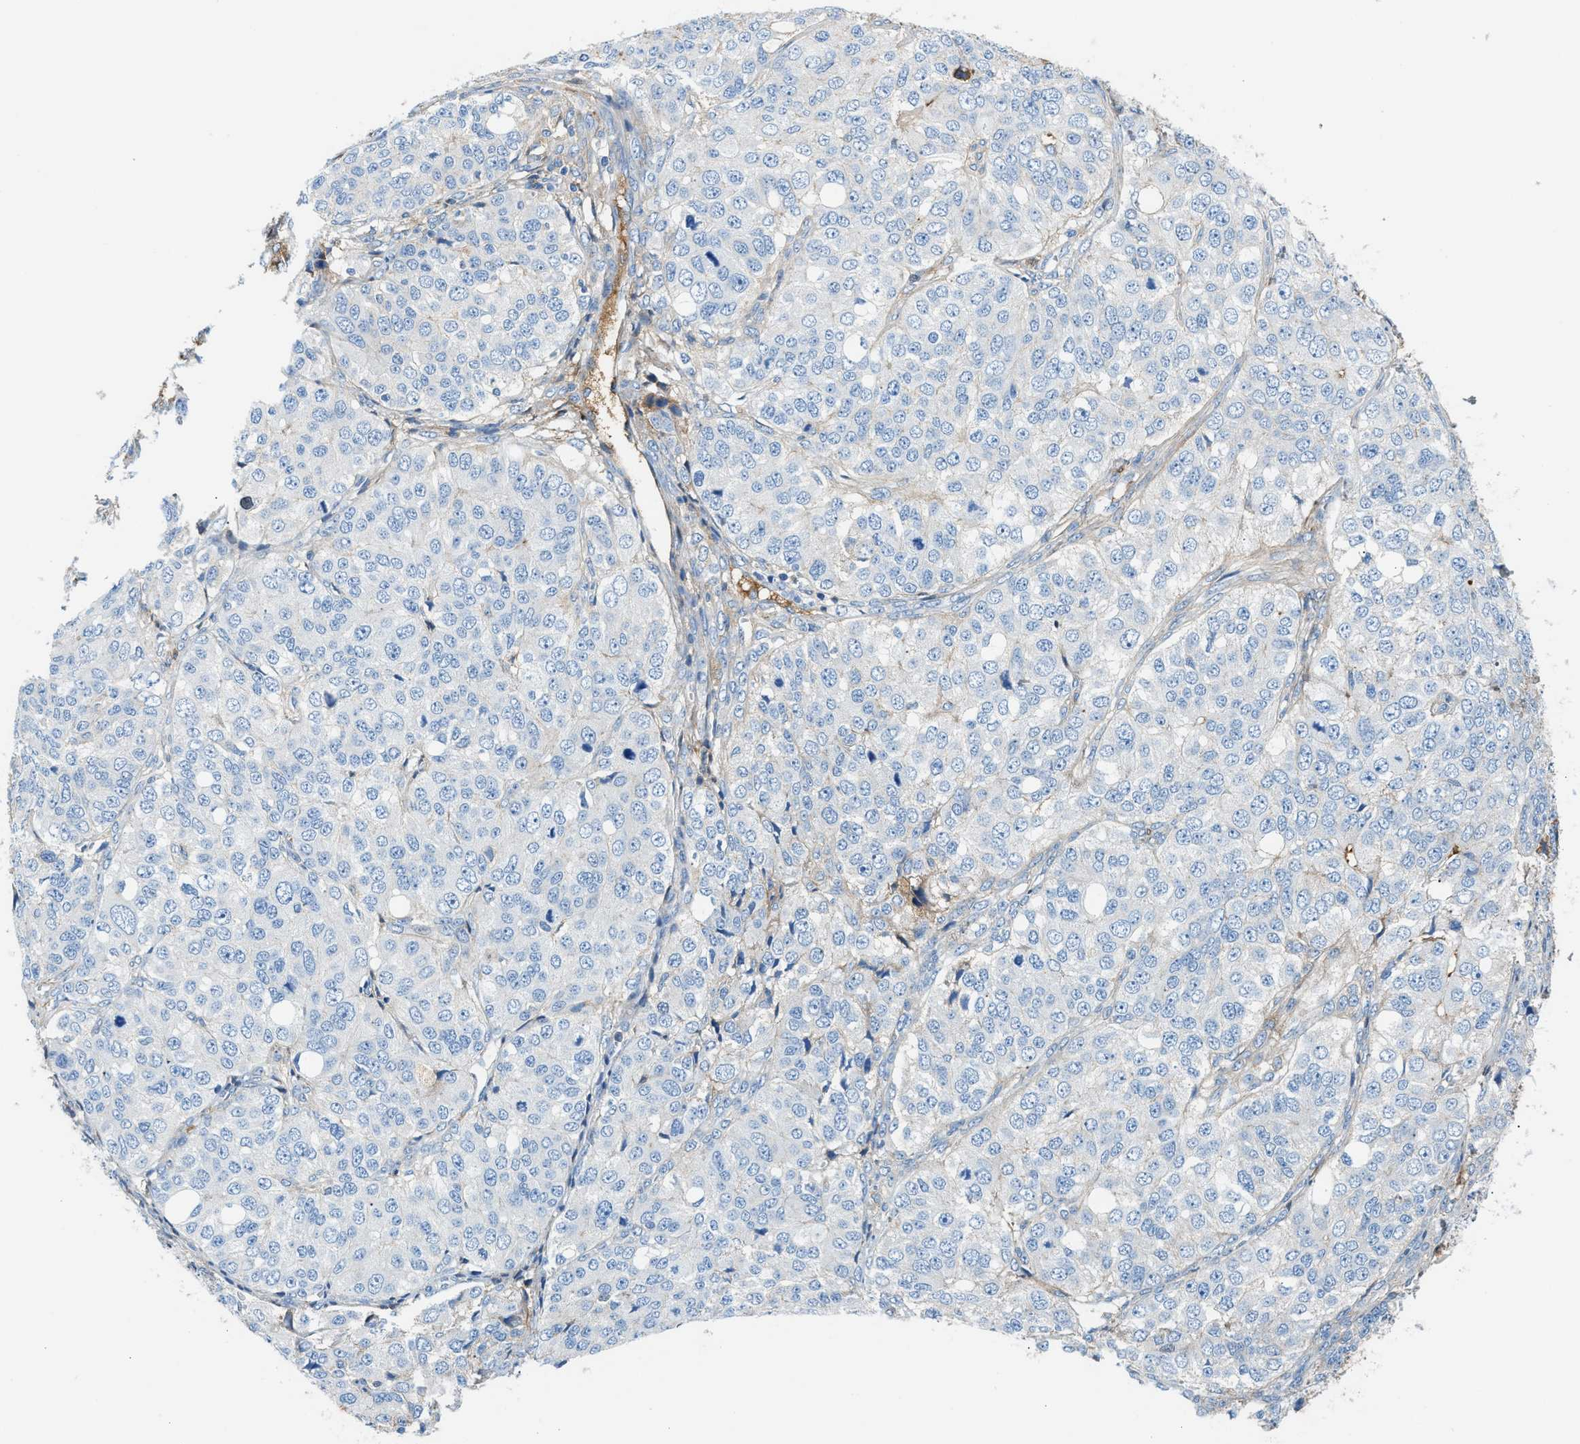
{"staining": {"intensity": "negative", "quantity": "none", "location": "none"}, "tissue": "ovarian cancer", "cell_type": "Tumor cells", "image_type": "cancer", "snomed": [{"axis": "morphology", "description": "Carcinoma, endometroid"}, {"axis": "topography", "description": "Ovary"}], "caption": "This is a histopathology image of IHC staining of ovarian endometroid carcinoma, which shows no expression in tumor cells. (DAB (3,3'-diaminobenzidine) IHC with hematoxylin counter stain).", "gene": "CFI", "patient": {"sex": "female", "age": 51}}